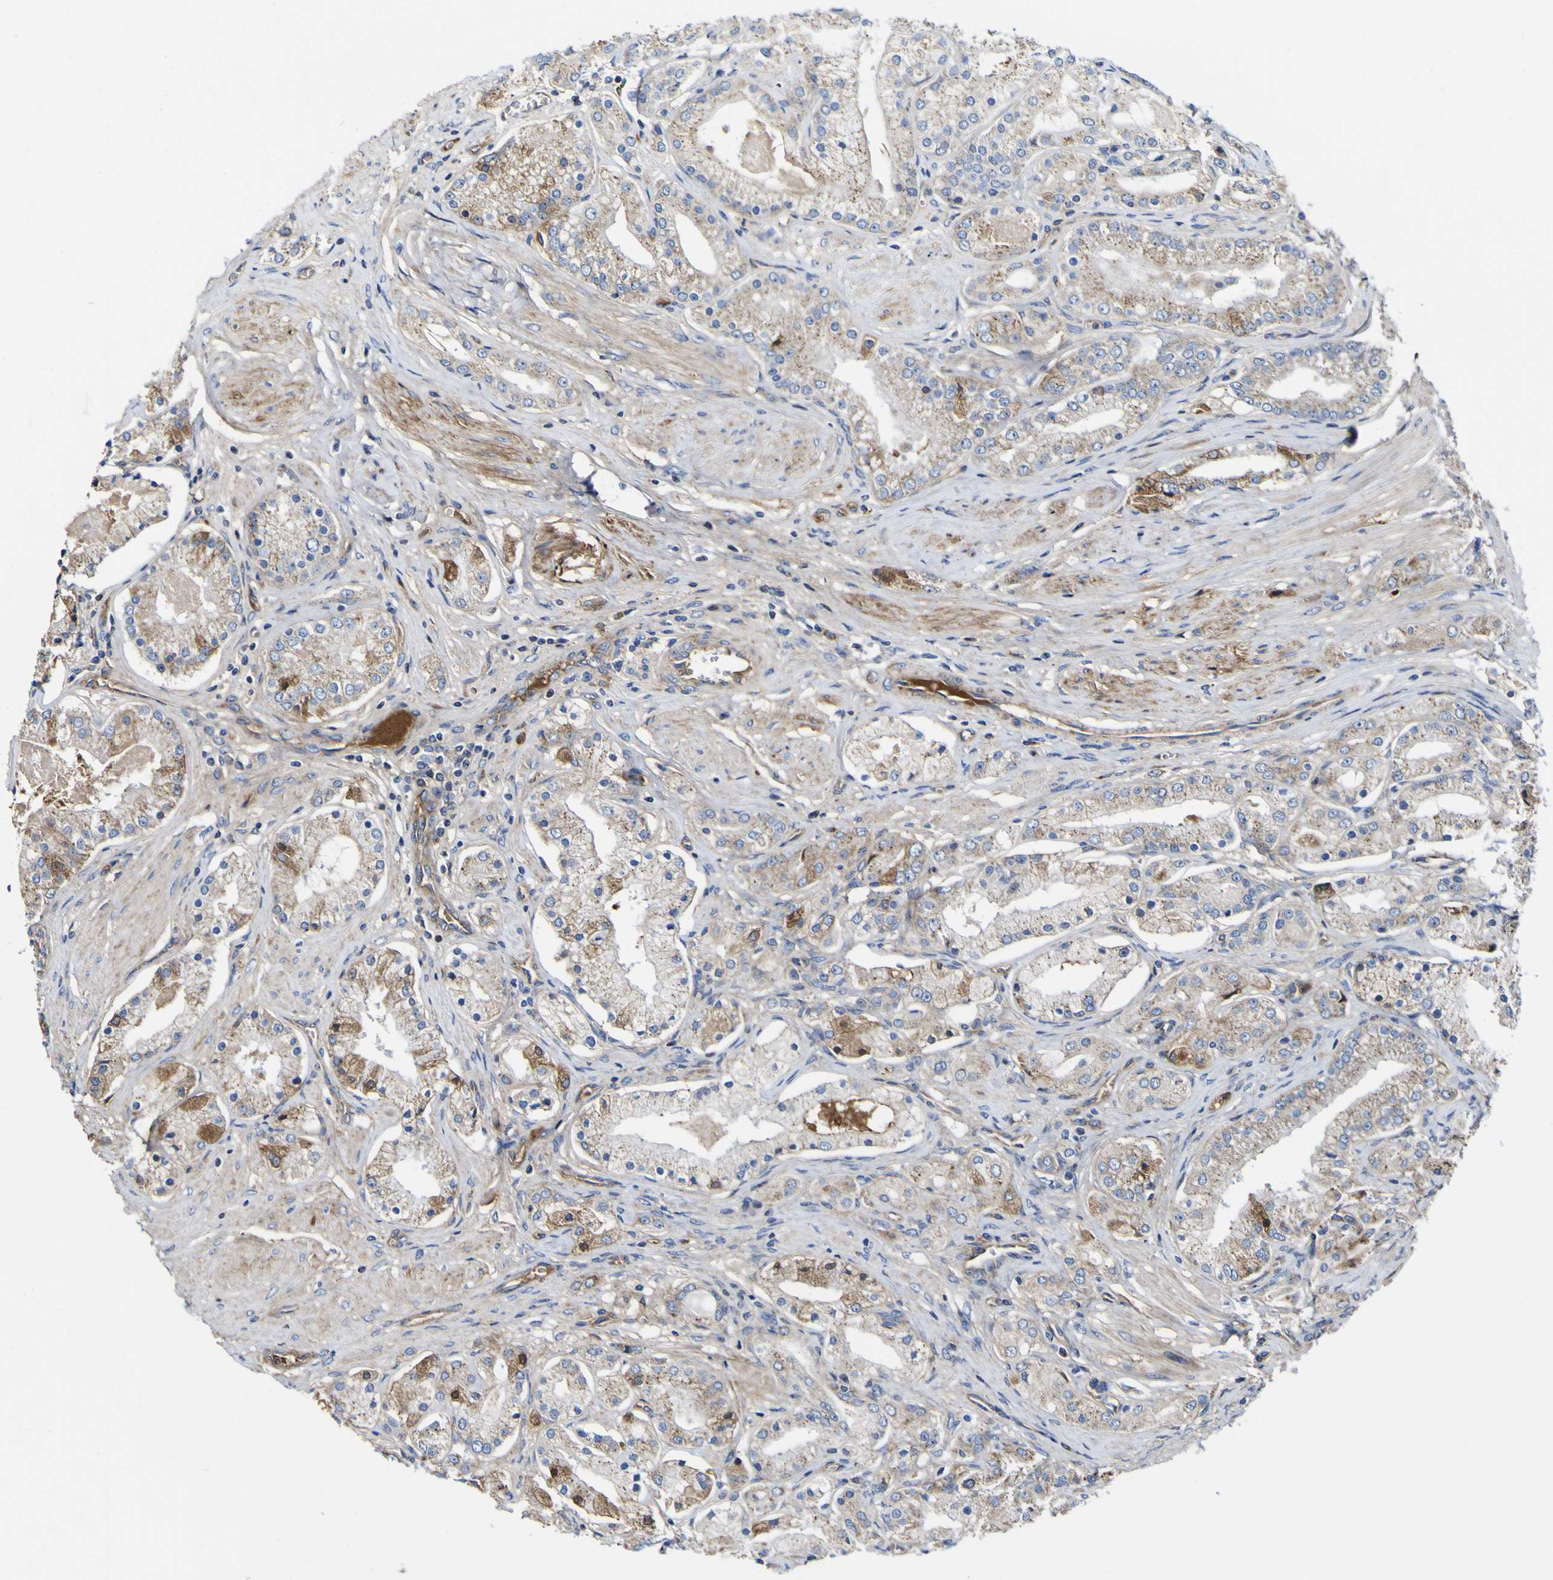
{"staining": {"intensity": "moderate", "quantity": "25%-75%", "location": "cytoplasmic/membranous"}, "tissue": "prostate cancer", "cell_type": "Tumor cells", "image_type": "cancer", "snomed": [{"axis": "morphology", "description": "Adenocarcinoma, High grade"}, {"axis": "topography", "description": "Prostate"}], "caption": "Human prostate cancer (adenocarcinoma (high-grade)) stained with a brown dye displays moderate cytoplasmic/membranous positive expression in approximately 25%-75% of tumor cells.", "gene": "CCDC90B", "patient": {"sex": "male", "age": 66}}